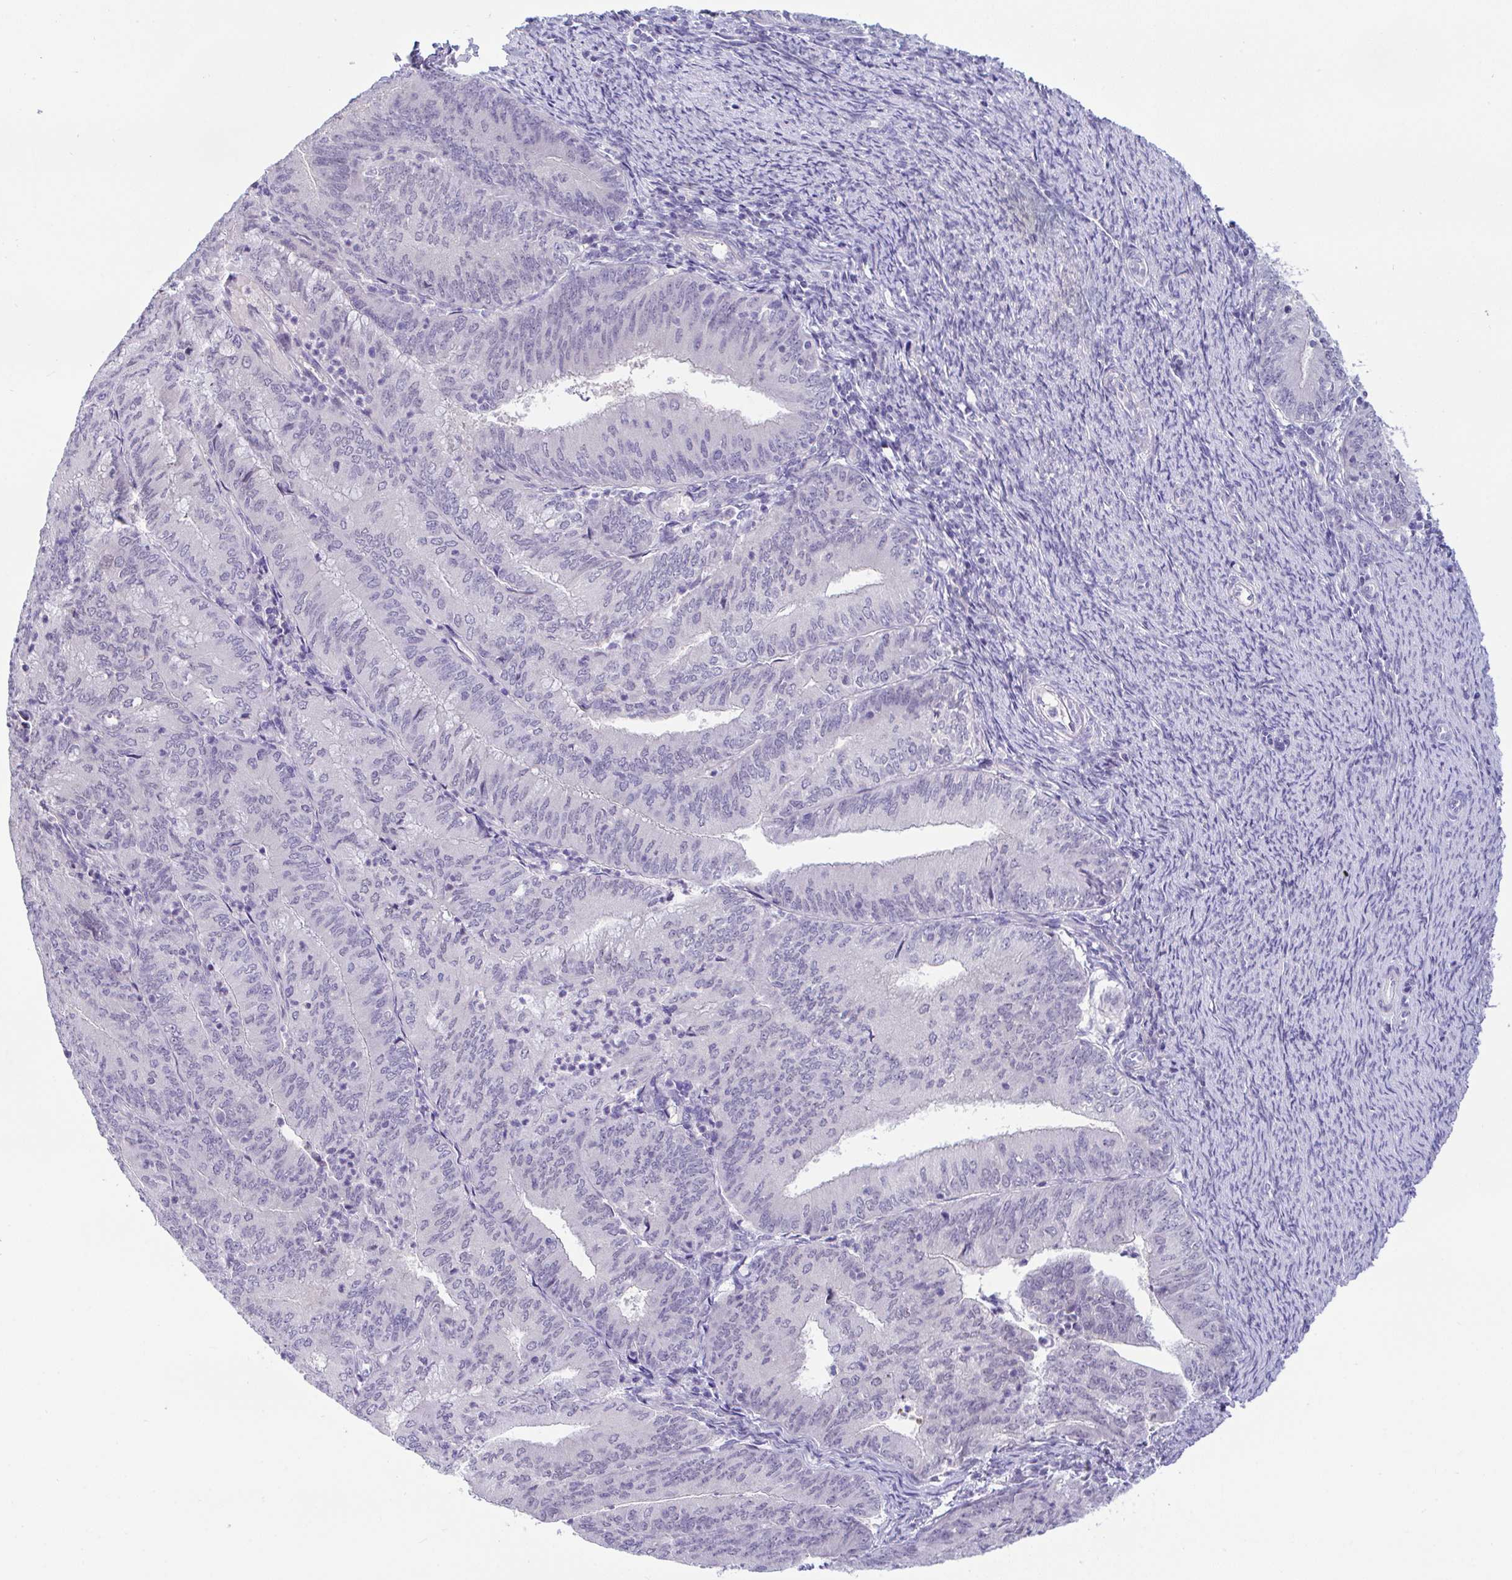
{"staining": {"intensity": "negative", "quantity": "none", "location": "none"}, "tissue": "endometrial cancer", "cell_type": "Tumor cells", "image_type": "cancer", "snomed": [{"axis": "morphology", "description": "Adenocarcinoma, NOS"}, {"axis": "topography", "description": "Endometrium"}], "caption": "A high-resolution micrograph shows IHC staining of adenocarcinoma (endometrial), which demonstrates no significant staining in tumor cells.", "gene": "USP35", "patient": {"sex": "female", "age": 57}}